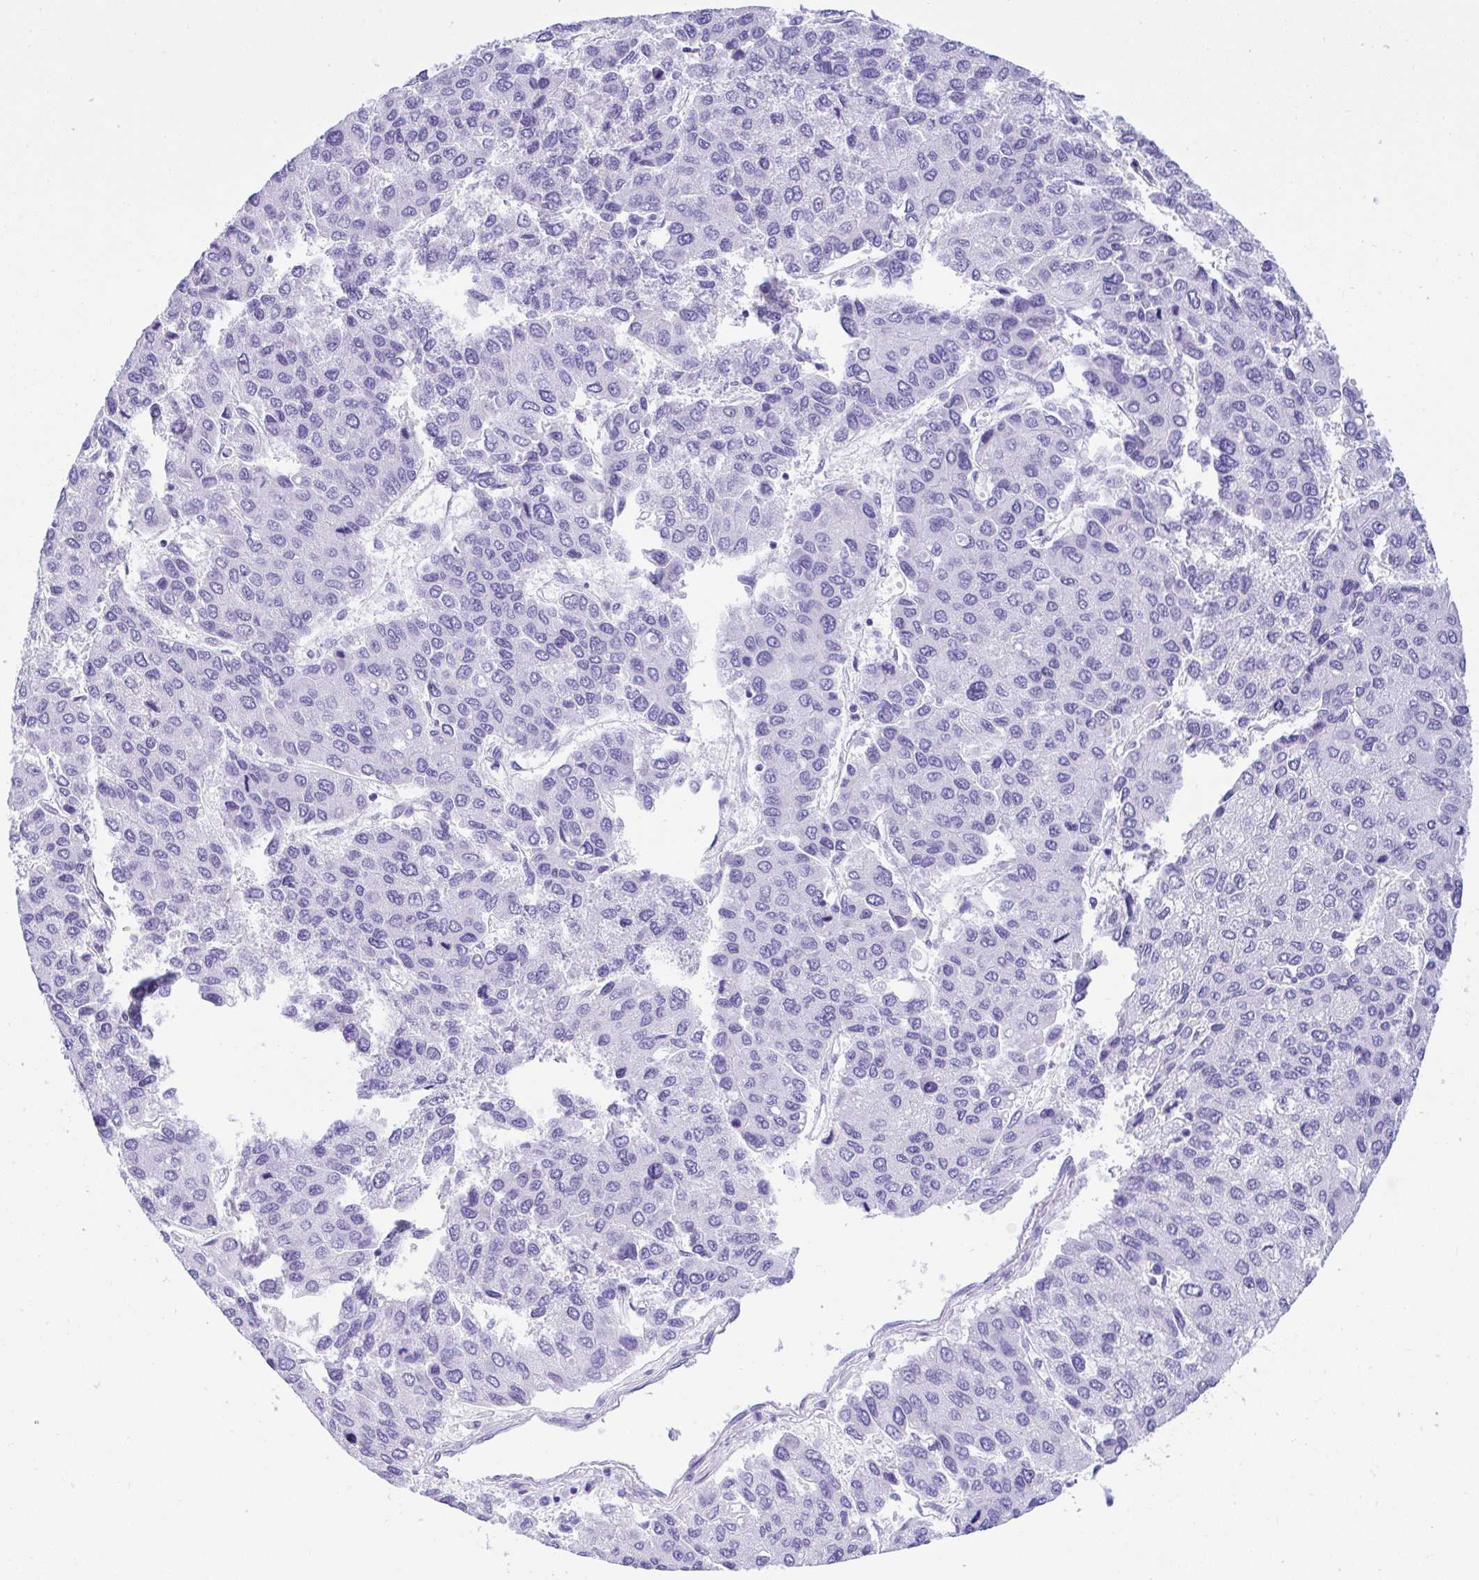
{"staining": {"intensity": "negative", "quantity": "none", "location": "none"}, "tissue": "liver cancer", "cell_type": "Tumor cells", "image_type": "cancer", "snomed": [{"axis": "morphology", "description": "Carcinoma, Hepatocellular, NOS"}, {"axis": "topography", "description": "Liver"}], "caption": "The histopathology image shows no staining of tumor cells in liver cancer (hepatocellular carcinoma).", "gene": "SEL1L2", "patient": {"sex": "female", "age": 66}}